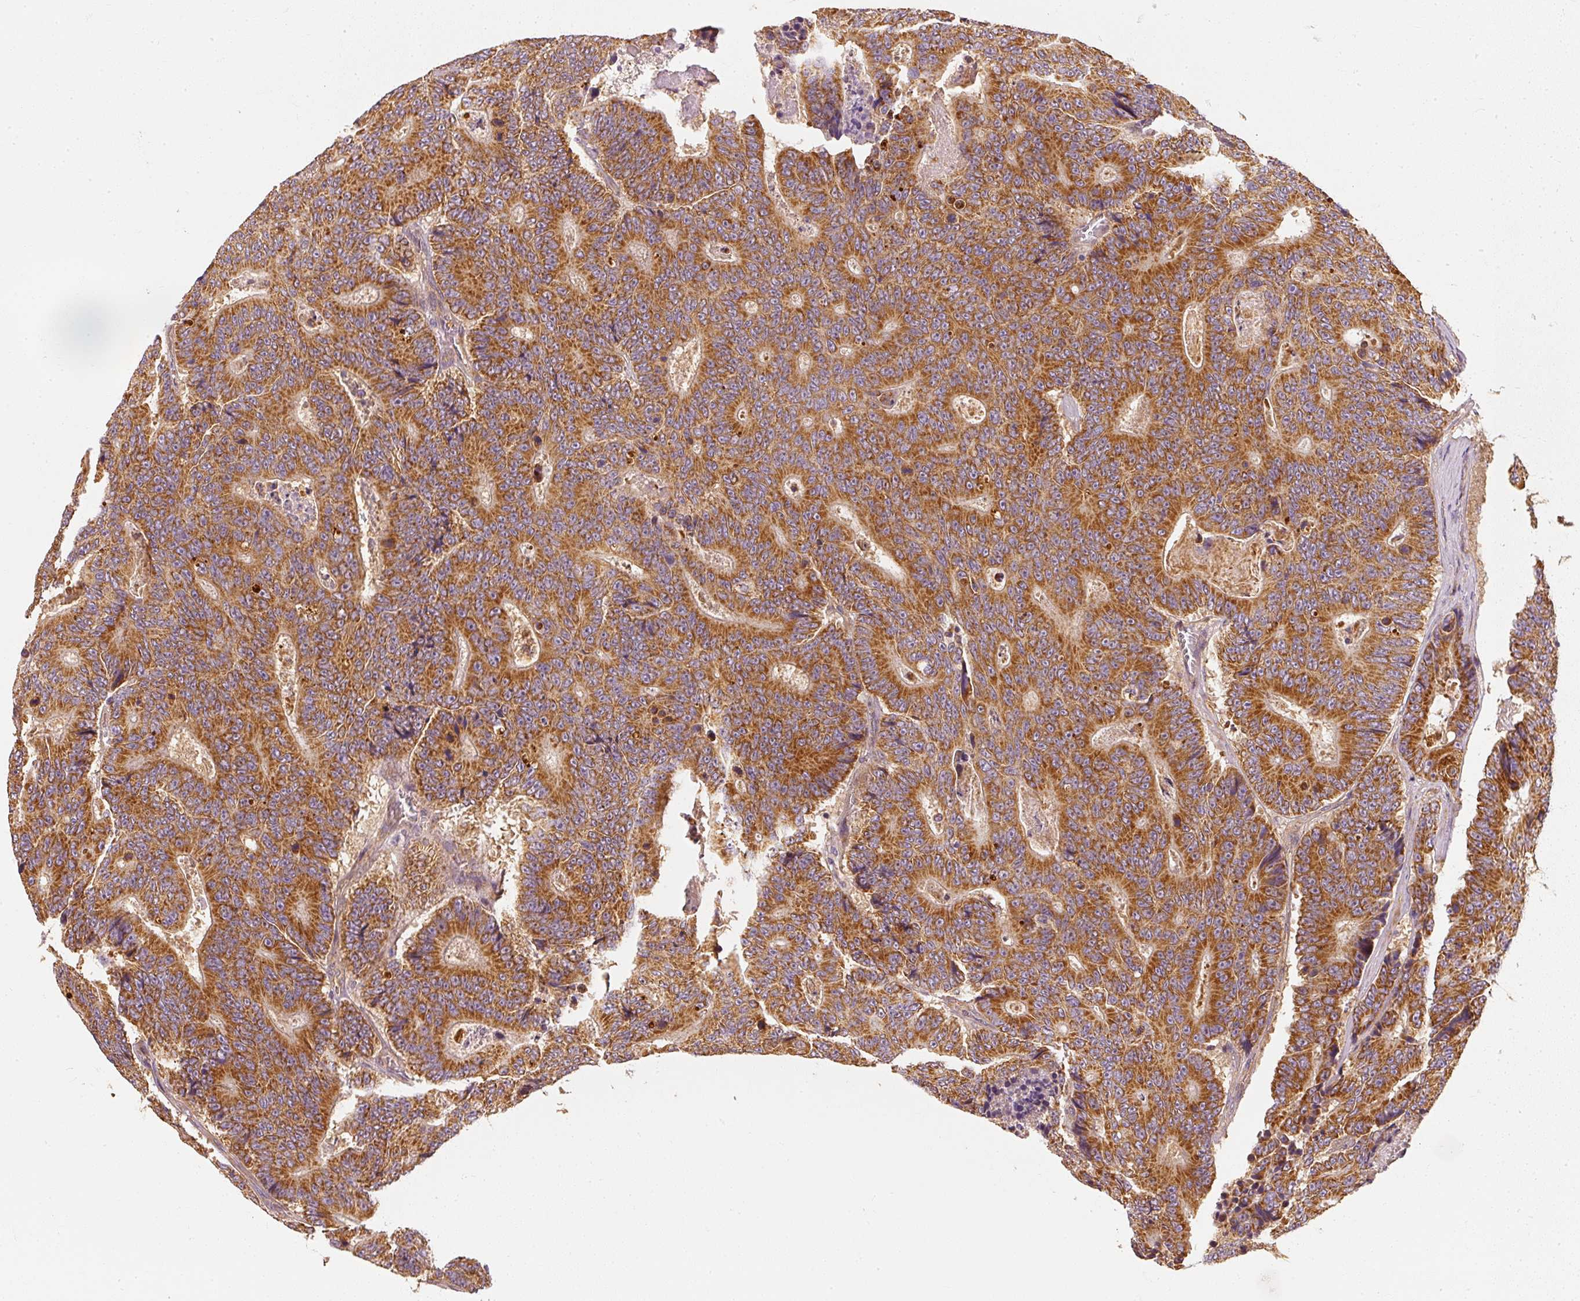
{"staining": {"intensity": "strong", "quantity": ">75%", "location": "cytoplasmic/membranous"}, "tissue": "colorectal cancer", "cell_type": "Tumor cells", "image_type": "cancer", "snomed": [{"axis": "morphology", "description": "Adenocarcinoma, NOS"}, {"axis": "topography", "description": "Colon"}], "caption": "Human colorectal cancer (adenocarcinoma) stained for a protein (brown) reveals strong cytoplasmic/membranous positive expression in approximately >75% of tumor cells.", "gene": "TOMM40", "patient": {"sex": "male", "age": 83}}